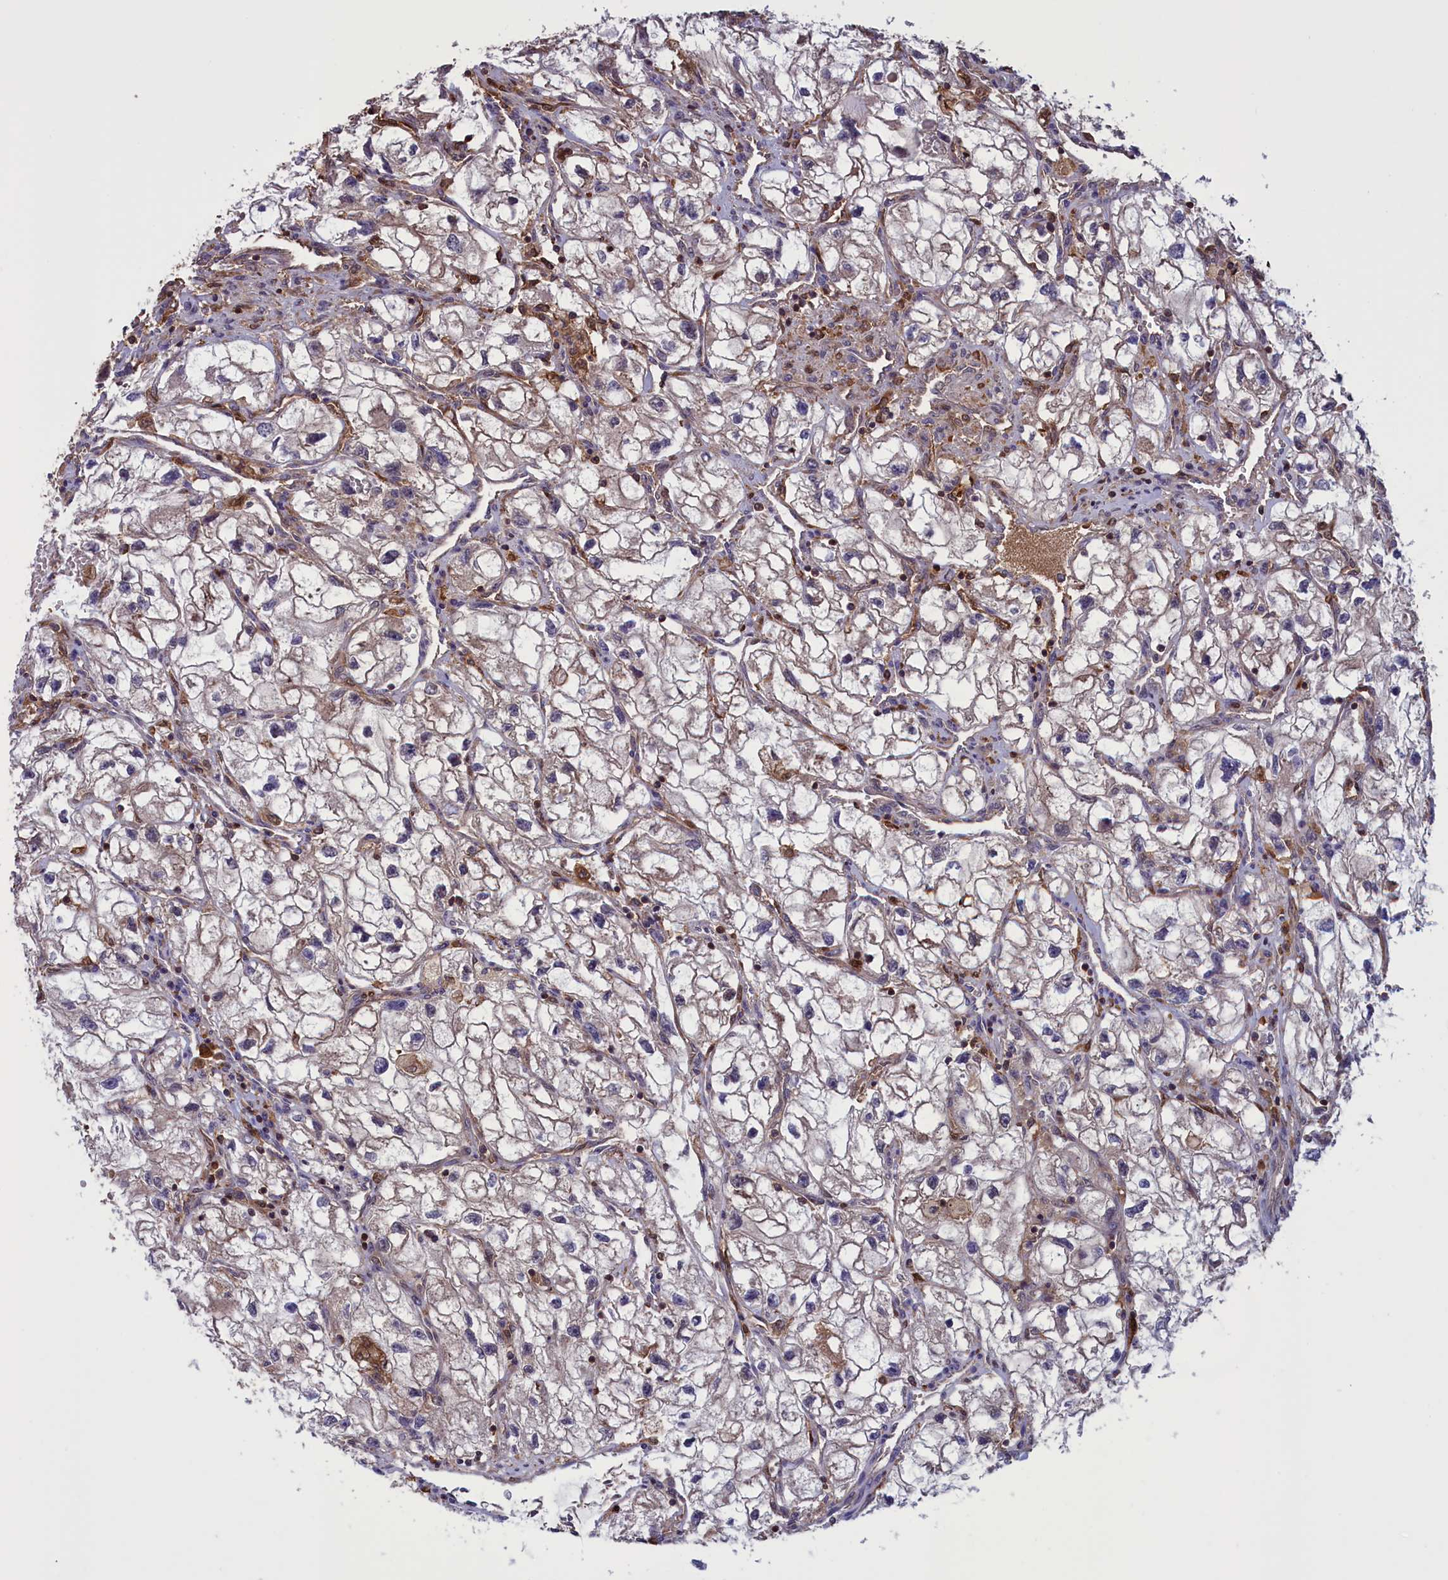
{"staining": {"intensity": "weak", "quantity": "25%-75%", "location": "cytoplasmic/membranous"}, "tissue": "renal cancer", "cell_type": "Tumor cells", "image_type": "cancer", "snomed": [{"axis": "morphology", "description": "Adenocarcinoma, NOS"}, {"axis": "topography", "description": "Kidney"}], "caption": "Immunohistochemical staining of renal adenocarcinoma reveals low levels of weak cytoplasmic/membranous protein staining in approximately 25%-75% of tumor cells. The protein is shown in brown color, while the nuclei are stained blue.", "gene": "ARHGAP18", "patient": {"sex": "female", "age": 70}}